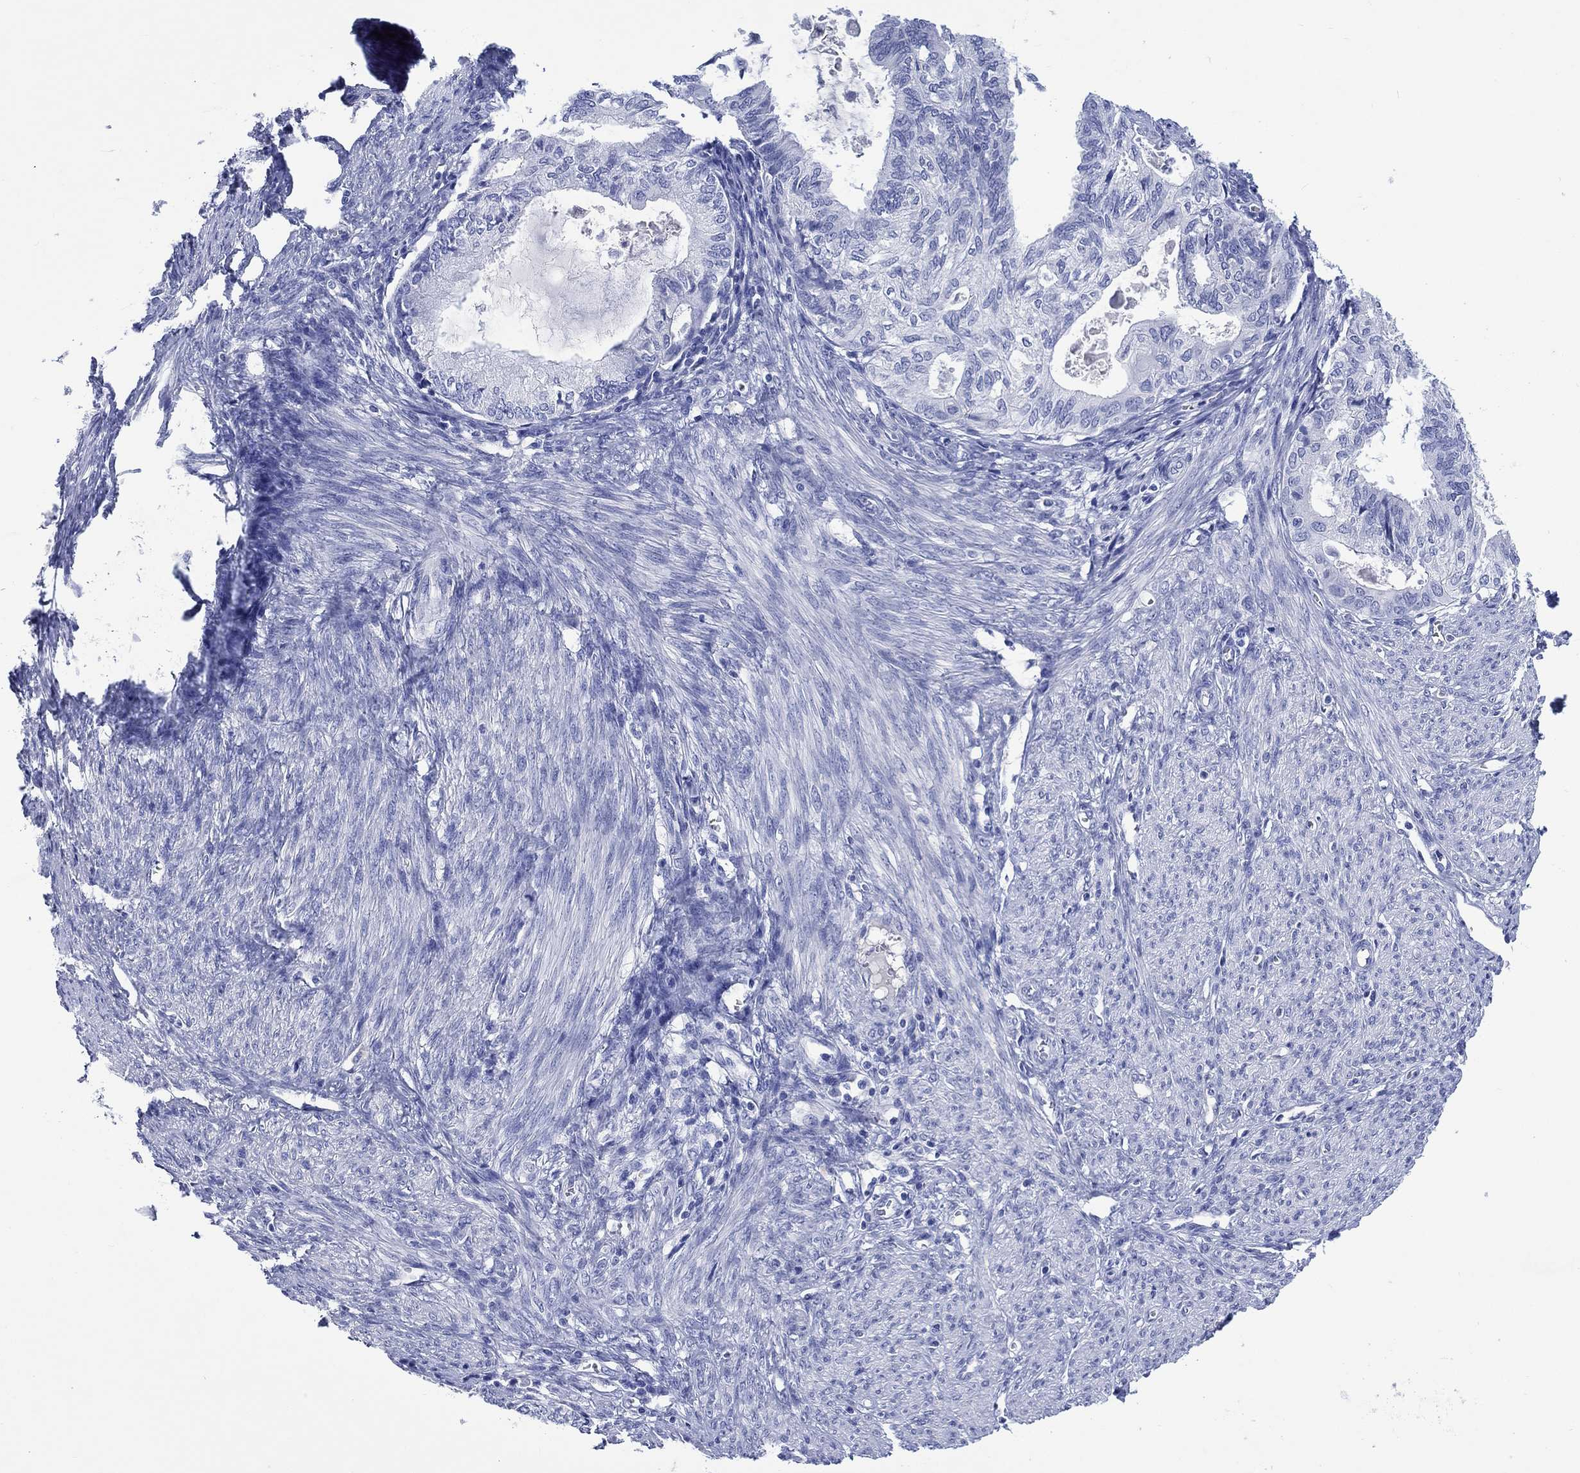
{"staining": {"intensity": "negative", "quantity": "none", "location": "none"}, "tissue": "endometrial cancer", "cell_type": "Tumor cells", "image_type": "cancer", "snomed": [{"axis": "morphology", "description": "Adenocarcinoma, NOS"}, {"axis": "topography", "description": "Endometrium"}], "caption": "Tumor cells show no significant protein staining in adenocarcinoma (endometrial).", "gene": "CACNG3", "patient": {"sex": "female", "age": 86}}